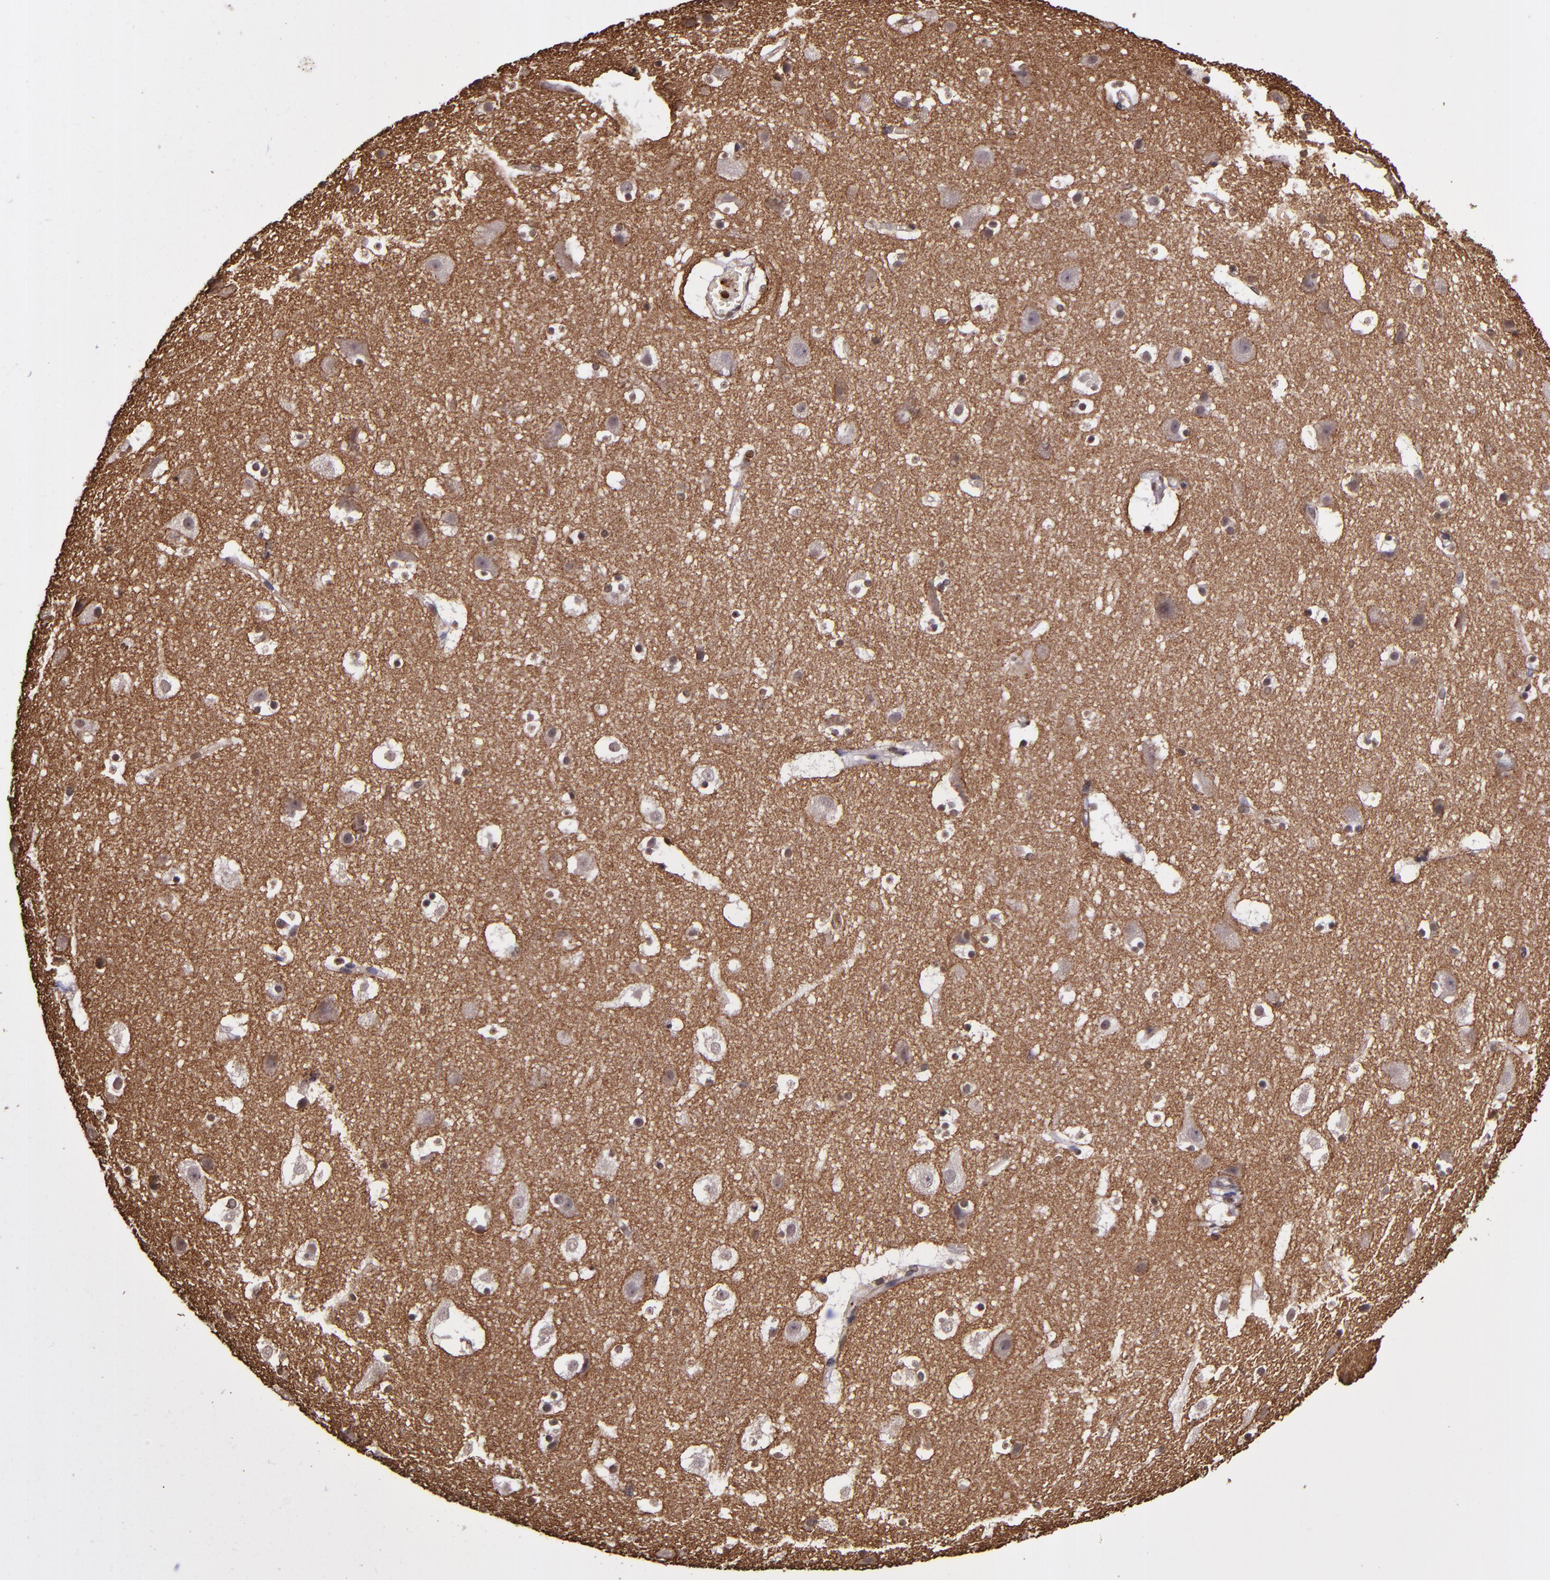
{"staining": {"intensity": "negative", "quantity": "none", "location": "none"}, "tissue": "cerebral cortex", "cell_type": "Endothelial cells", "image_type": "normal", "snomed": [{"axis": "morphology", "description": "Normal tissue, NOS"}, {"axis": "topography", "description": "Cerebral cortex"}], "caption": "Immunohistochemistry (IHC) micrograph of unremarkable cerebral cortex: human cerebral cortex stained with DAB (3,3'-diaminobenzidine) reveals no significant protein staining in endothelial cells.", "gene": "SLC2A3", "patient": {"sex": "male", "age": 45}}